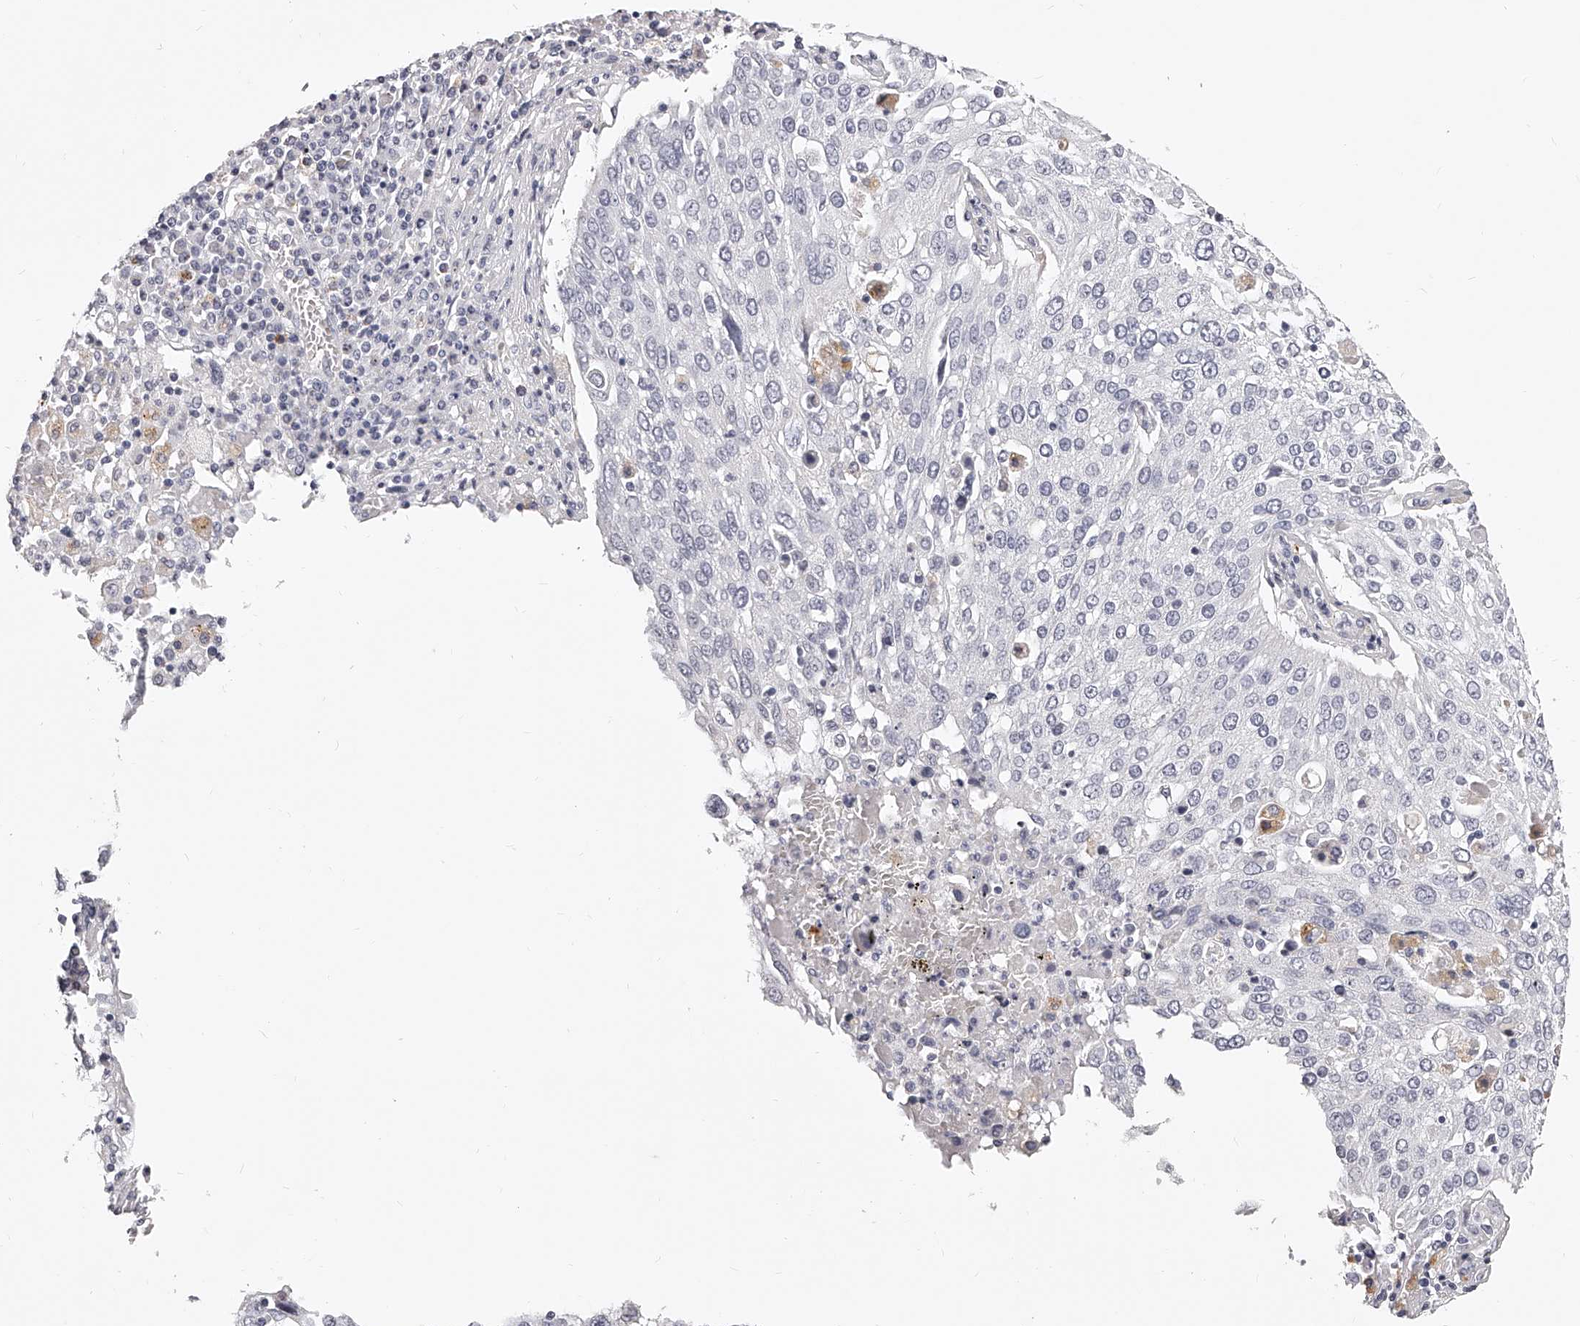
{"staining": {"intensity": "negative", "quantity": "none", "location": "none"}, "tissue": "lung cancer", "cell_type": "Tumor cells", "image_type": "cancer", "snomed": [{"axis": "morphology", "description": "Squamous cell carcinoma, NOS"}, {"axis": "topography", "description": "Lung"}], "caption": "Tumor cells show no significant expression in squamous cell carcinoma (lung). (Immunohistochemistry, brightfield microscopy, high magnification).", "gene": "DMRT1", "patient": {"sex": "male", "age": 65}}